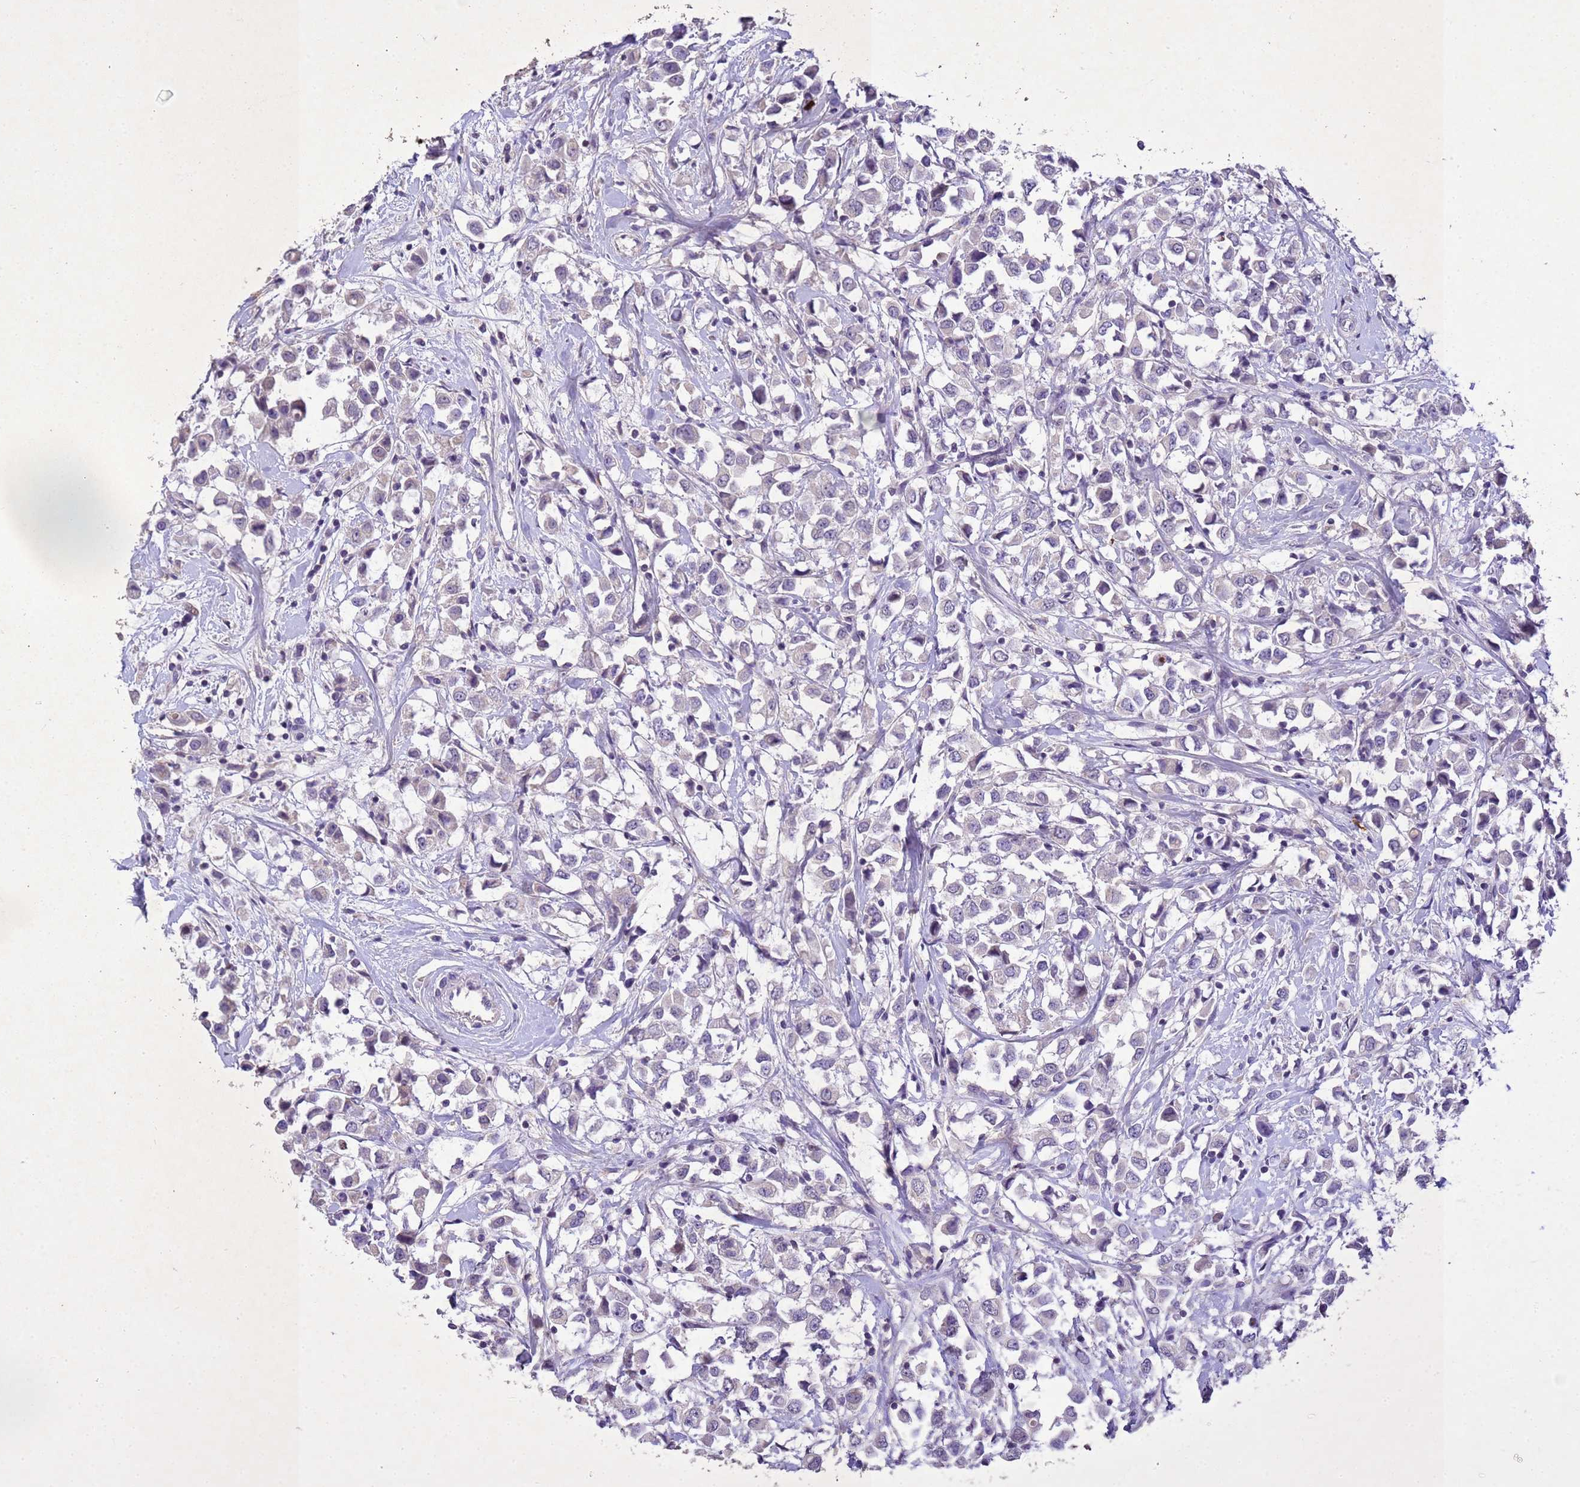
{"staining": {"intensity": "negative", "quantity": "none", "location": "none"}, "tissue": "breast cancer", "cell_type": "Tumor cells", "image_type": "cancer", "snomed": [{"axis": "morphology", "description": "Duct carcinoma"}, {"axis": "topography", "description": "Breast"}], "caption": "This is a photomicrograph of immunohistochemistry (IHC) staining of infiltrating ductal carcinoma (breast), which shows no expression in tumor cells.", "gene": "NLRP11", "patient": {"sex": "female", "age": 61}}